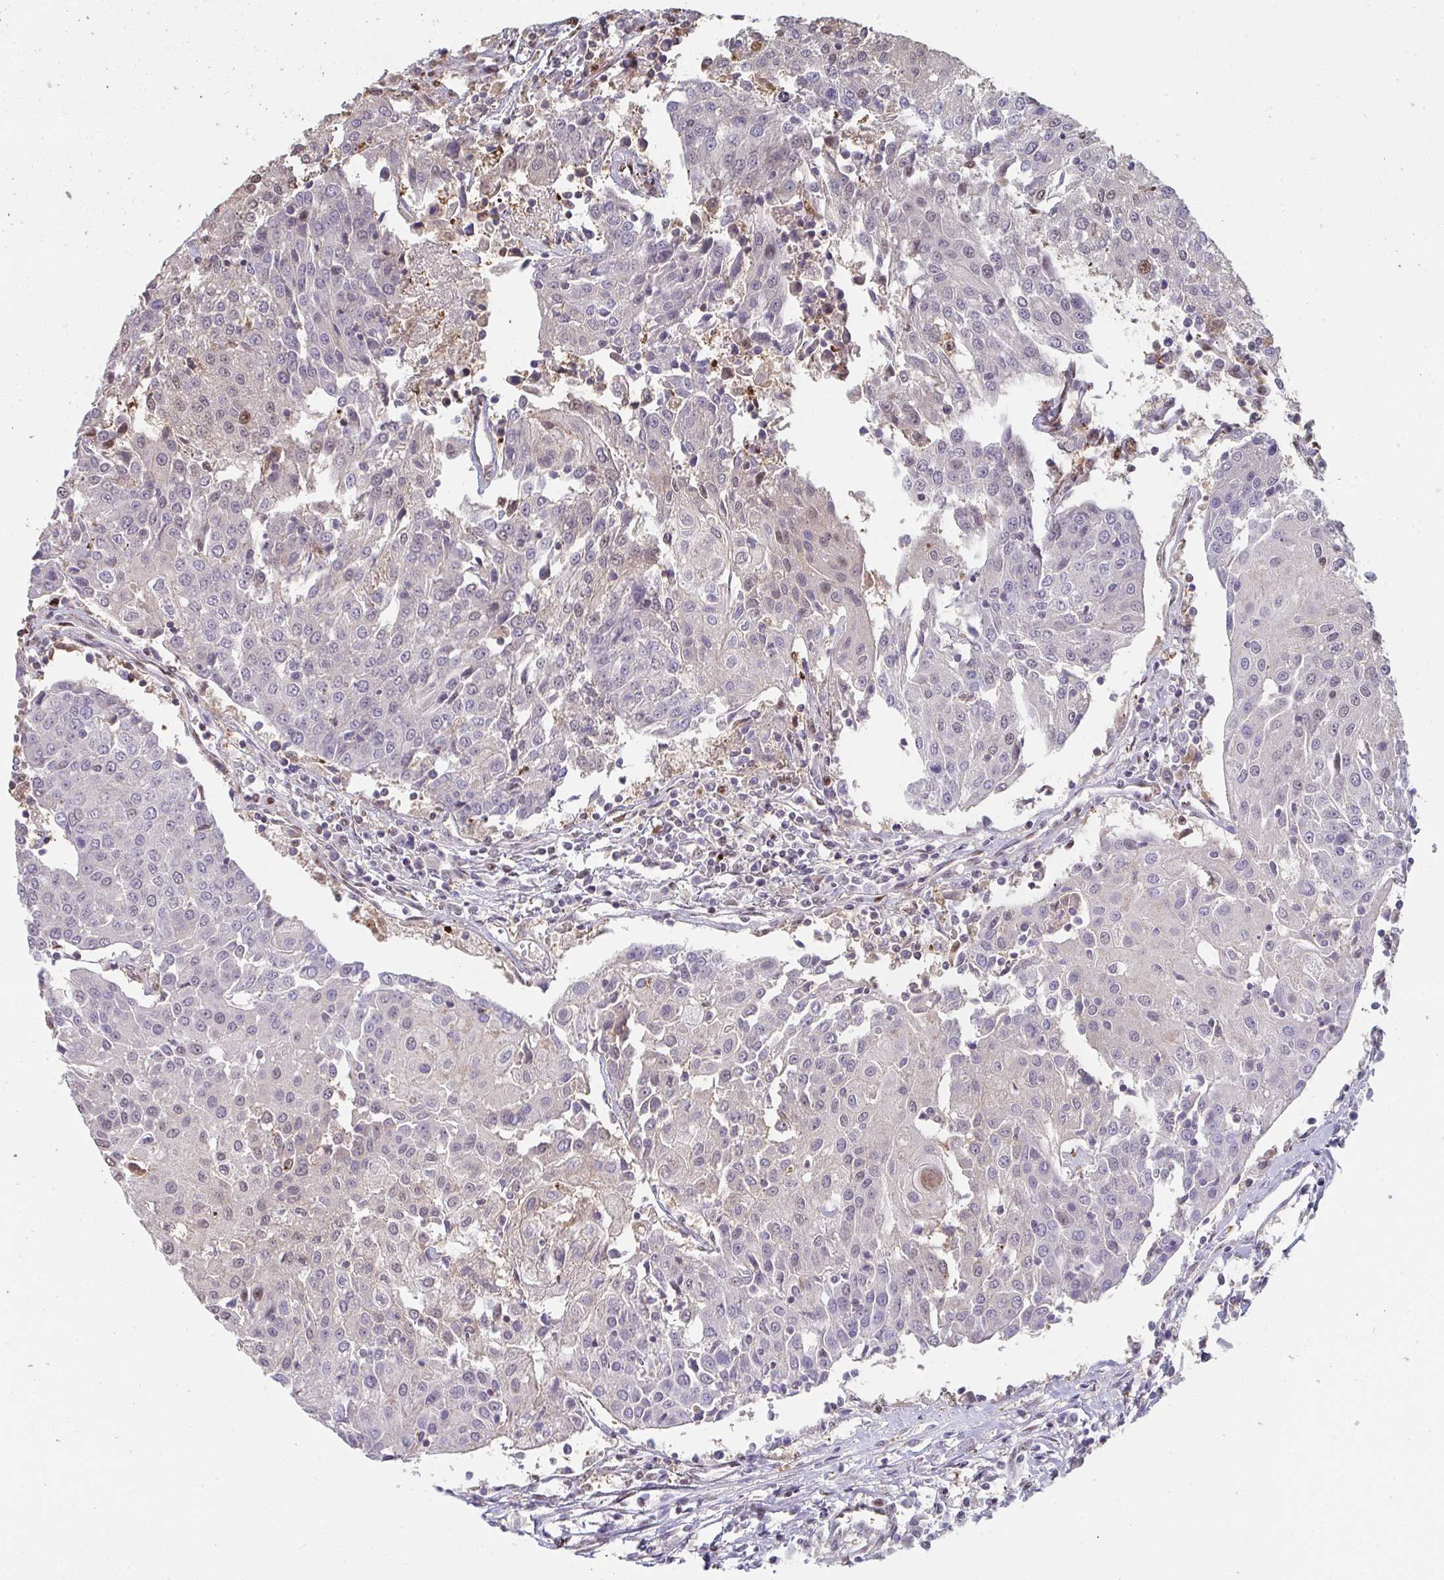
{"staining": {"intensity": "weak", "quantity": "<25%", "location": "nuclear"}, "tissue": "urothelial cancer", "cell_type": "Tumor cells", "image_type": "cancer", "snomed": [{"axis": "morphology", "description": "Urothelial carcinoma, High grade"}, {"axis": "topography", "description": "Urinary bladder"}], "caption": "Micrograph shows no protein positivity in tumor cells of urothelial cancer tissue.", "gene": "ACD", "patient": {"sex": "female", "age": 85}}